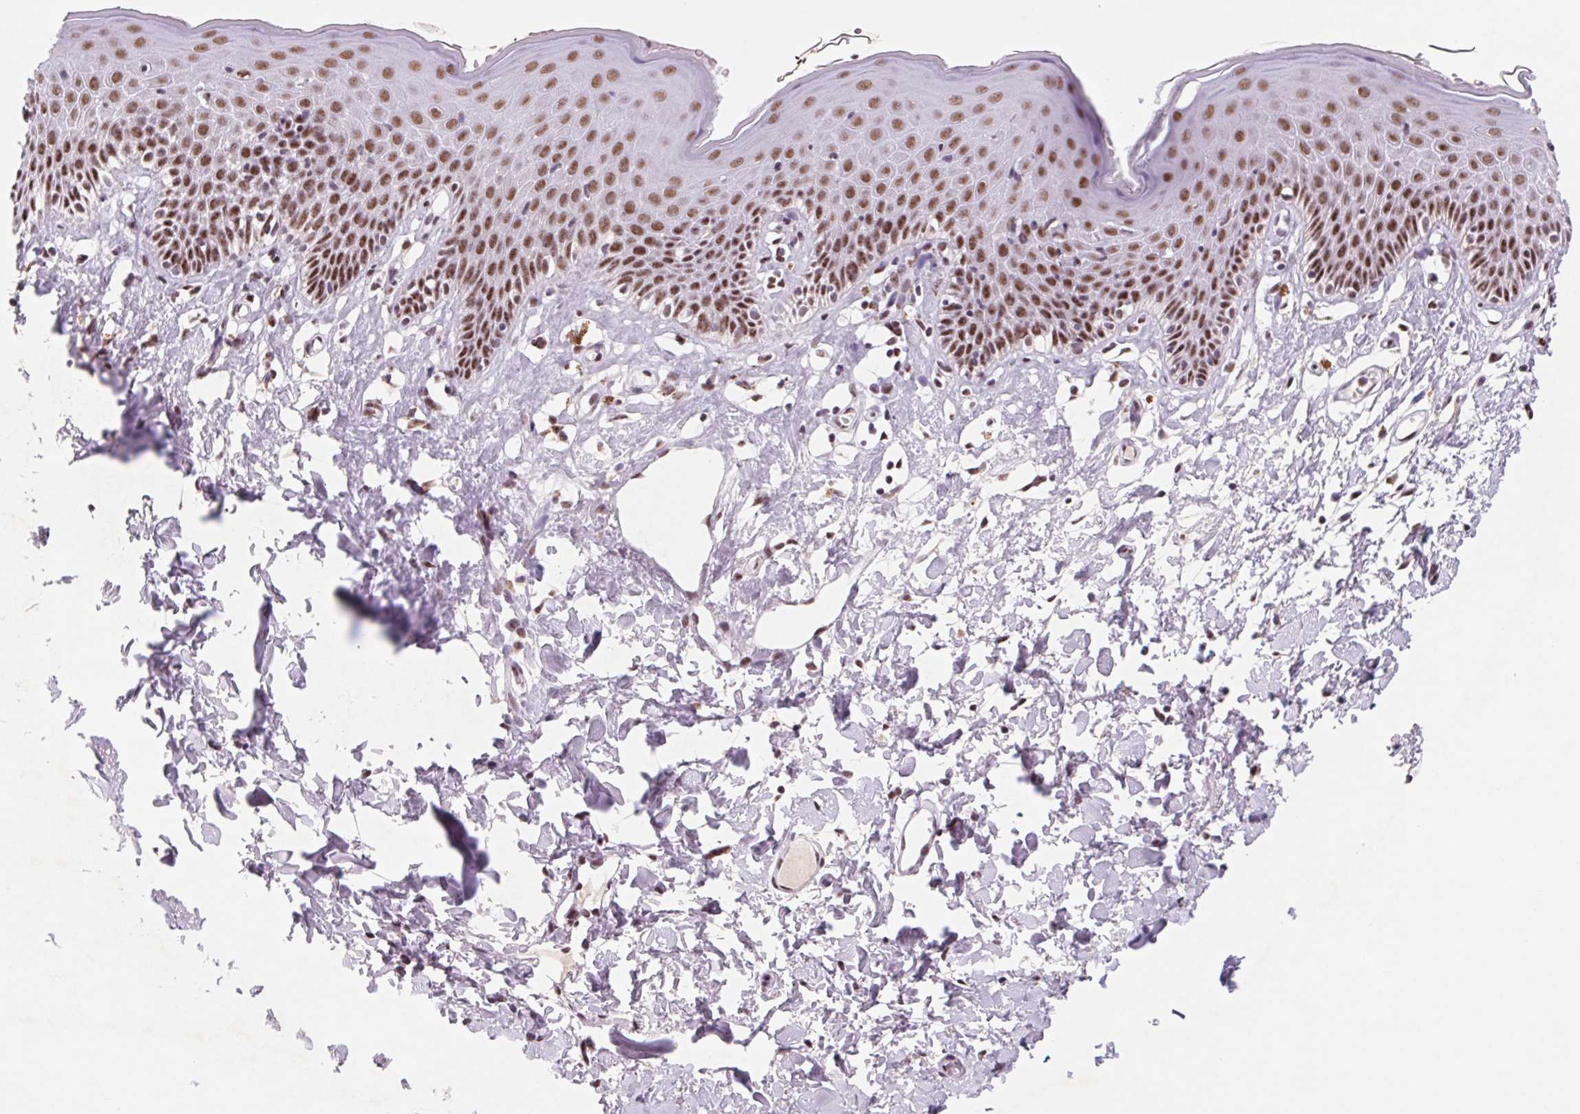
{"staining": {"intensity": "moderate", "quantity": ">75%", "location": "nuclear"}, "tissue": "skin", "cell_type": "Epidermal cells", "image_type": "normal", "snomed": [{"axis": "morphology", "description": "Normal tissue, NOS"}, {"axis": "topography", "description": "Vulva"}], "caption": "Immunohistochemistry image of benign skin: skin stained using IHC shows medium levels of moderate protein expression localized specifically in the nuclear of epidermal cells, appearing as a nuclear brown color.", "gene": "DPPA5", "patient": {"sex": "female", "age": 68}}